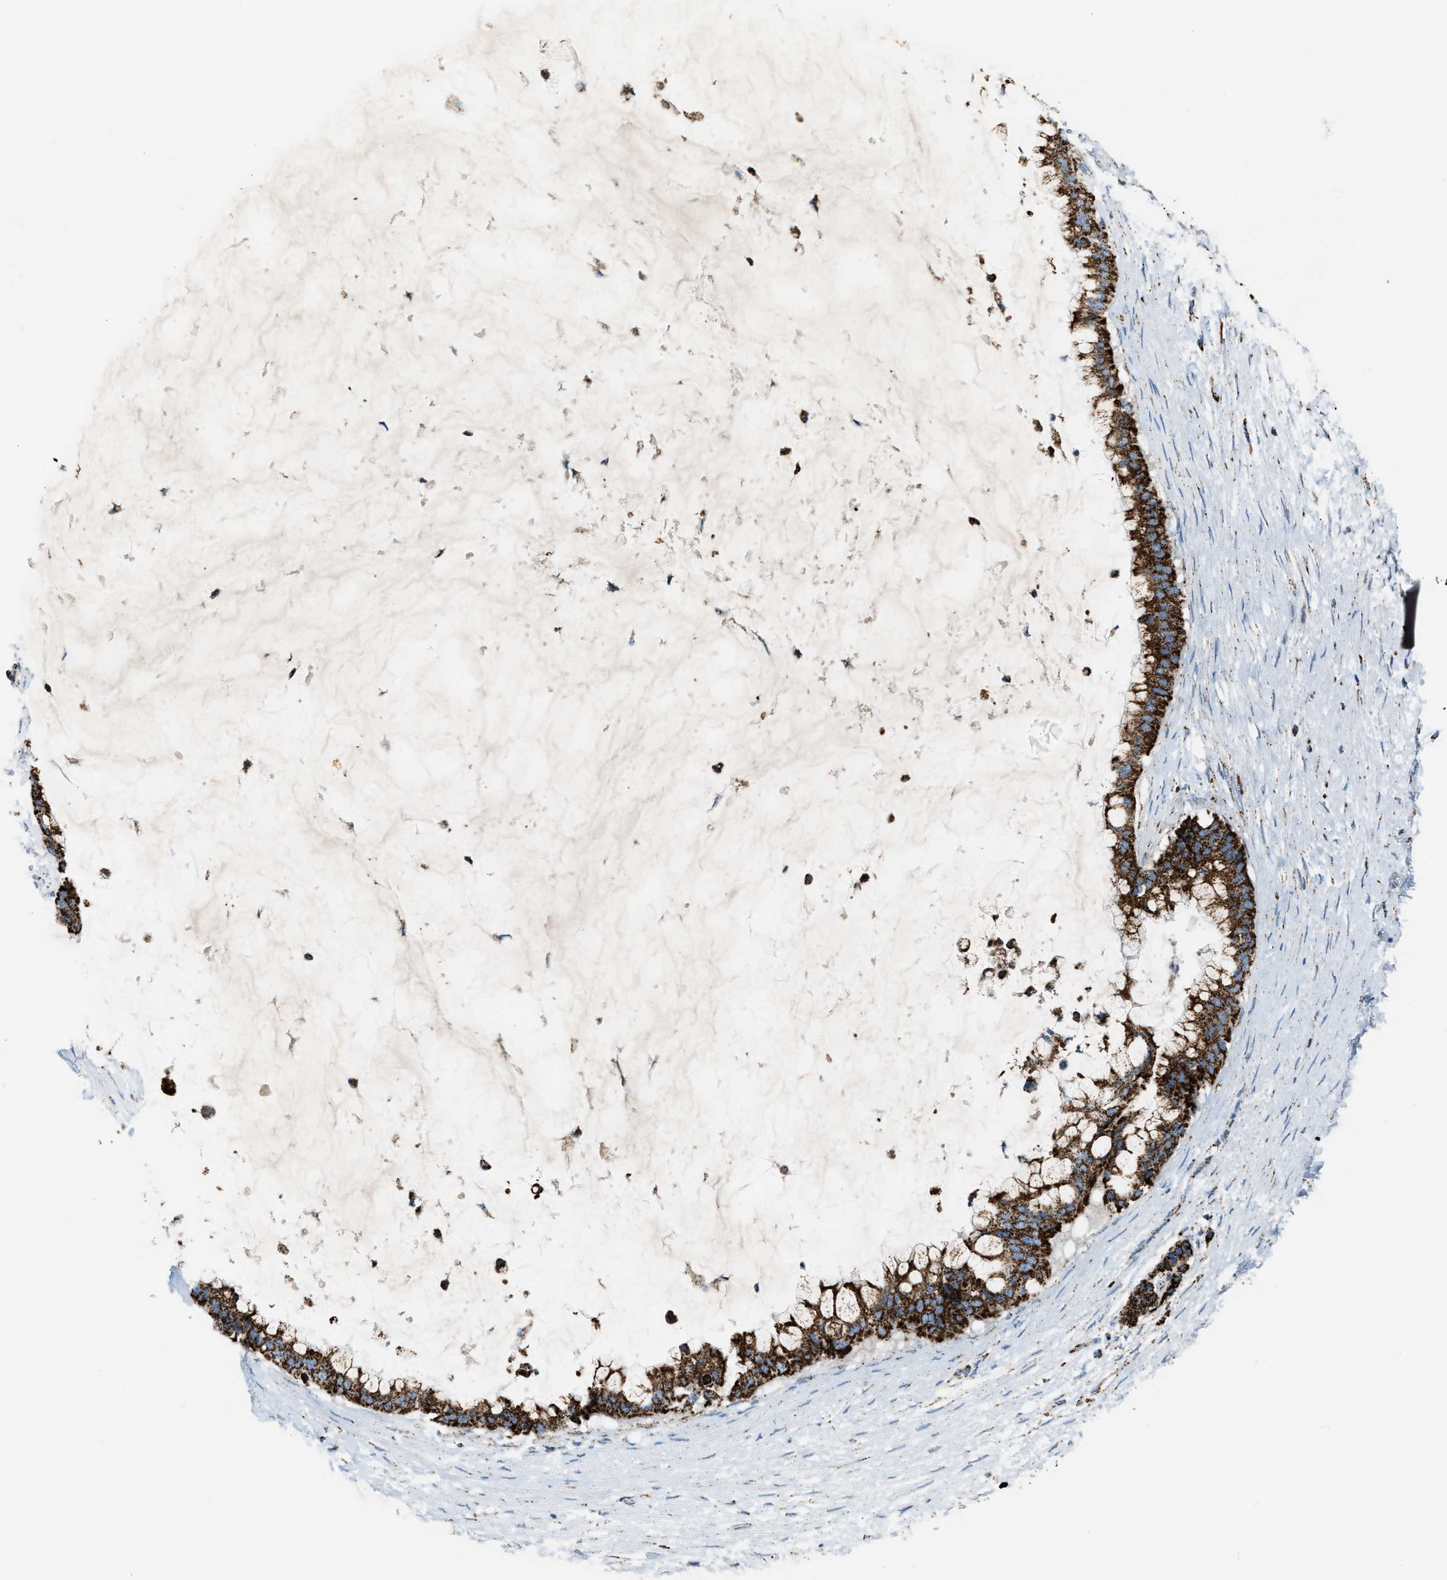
{"staining": {"intensity": "strong", "quantity": ">75%", "location": "cytoplasmic/membranous"}, "tissue": "pancreatic cancer", "cell_type": "Tumor cells", "image_type": "cancer", "snomed": [{"axis": "morphology", "description": "Adenocarcinoma, NOS"}, {"axis": "topography", "description": "Pancreas"}], "caption": "Protein staining of pancreatic cancer tissue shows strong cytoplasmic/membranous expression in about >75% of tumor cells. (DAB IHC, brown staining for protein, blue staining for nuclei).", "gene": "MDH2", "patient": {"sex": "male", "age": 41}}